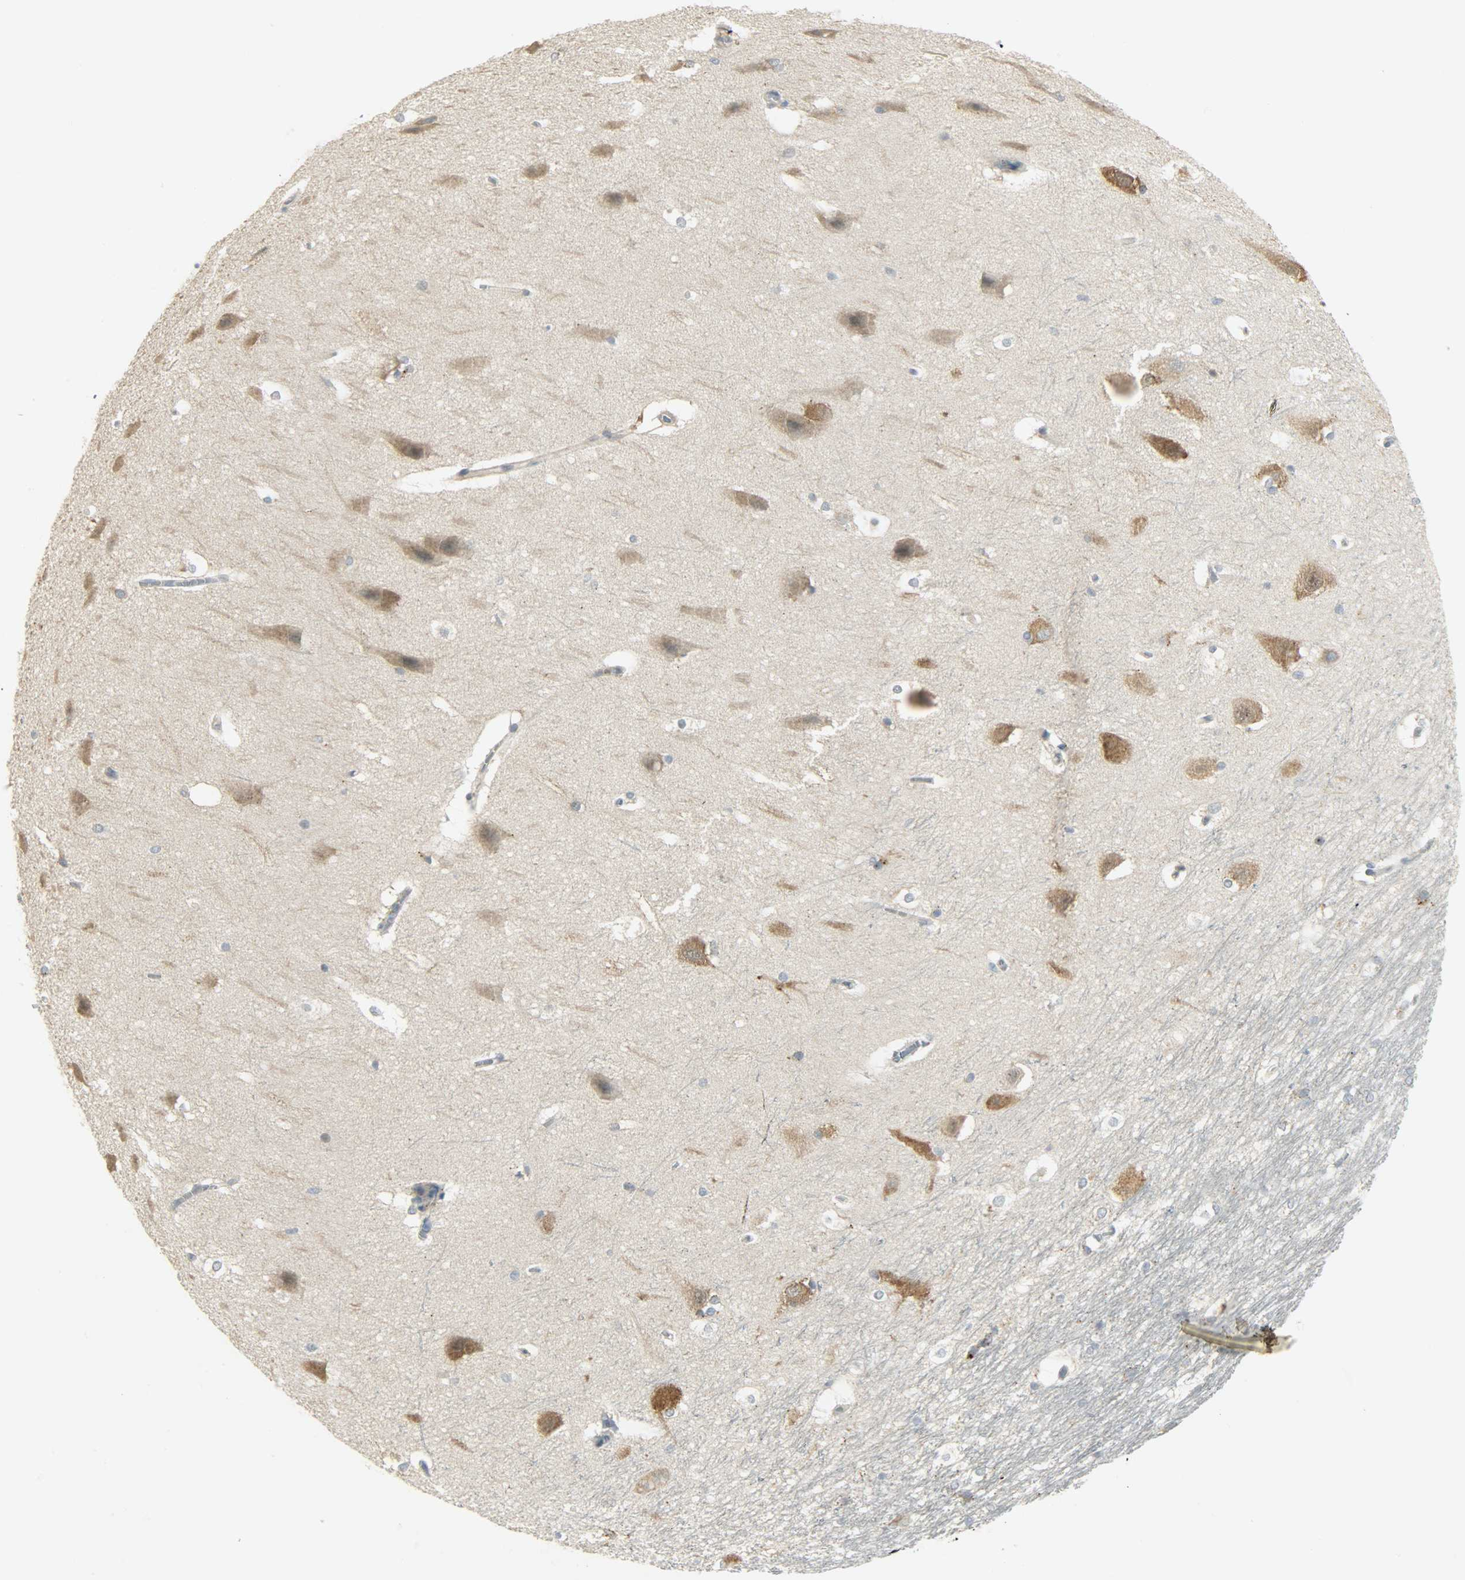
{"staining": {"intensity": "weak", "quantity": "<25%", "location": "cytoplasmic/membranous"}, "tissue": "hippocampus", "cell_type": "Glial cells", "image_type": "normal", "snomed": [{"axis": "morphology", "description": "Normal tissue, NOS"}, {"axis": "topography", "description": "Hippocampus"}], "caption": "The photomicrograph reveals no staining of glial cells in unremarkable hippocampus. (Stains: DAB immunohistochemistry with hematoxylin counter stain, Microscopy: brightfield microscopy at high magnification).", "gene": "CD4", "patient": {"sex": "female", "age": 19}}